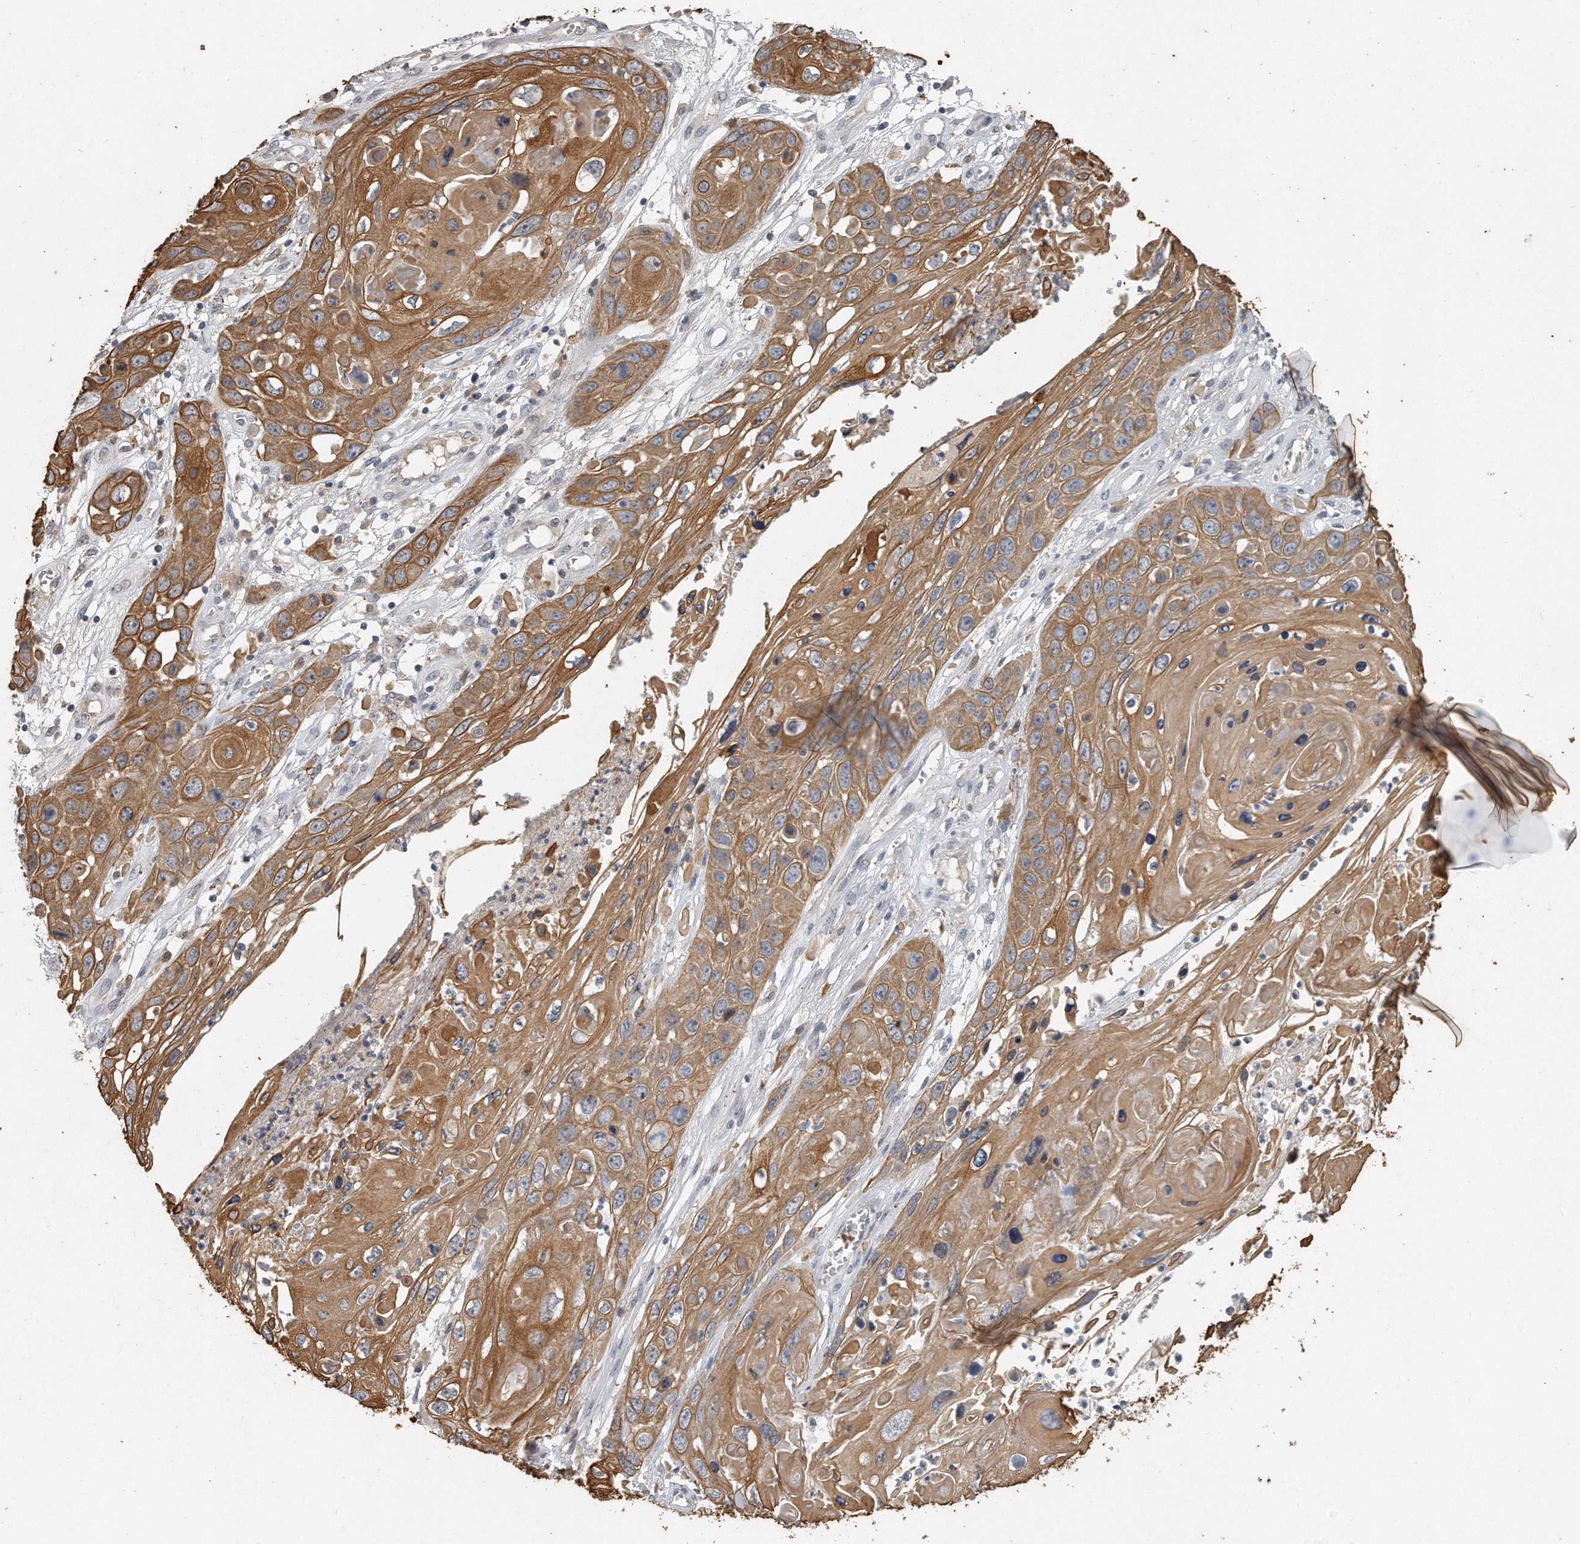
{"staining": {"intensity": "moderate", "quantity": ">75%", "location": "cytoplasmic/membranous"}, "tissue": "skin cancer", "cell_type": "Tumor cells", "image_type": "cancer", "snomed": [{"axis": "morphology", "description": "Squamous cell carcinoma, NOS"}, {"axis": "topography", "description": "Skin"}], "caption": "Moderate cytoplasmic/membranous expression is seen in approximately >75% of tumor cells in skin cancer.", "gene": "CAMK1", "patient": {"sex": "male", "age": 55}}